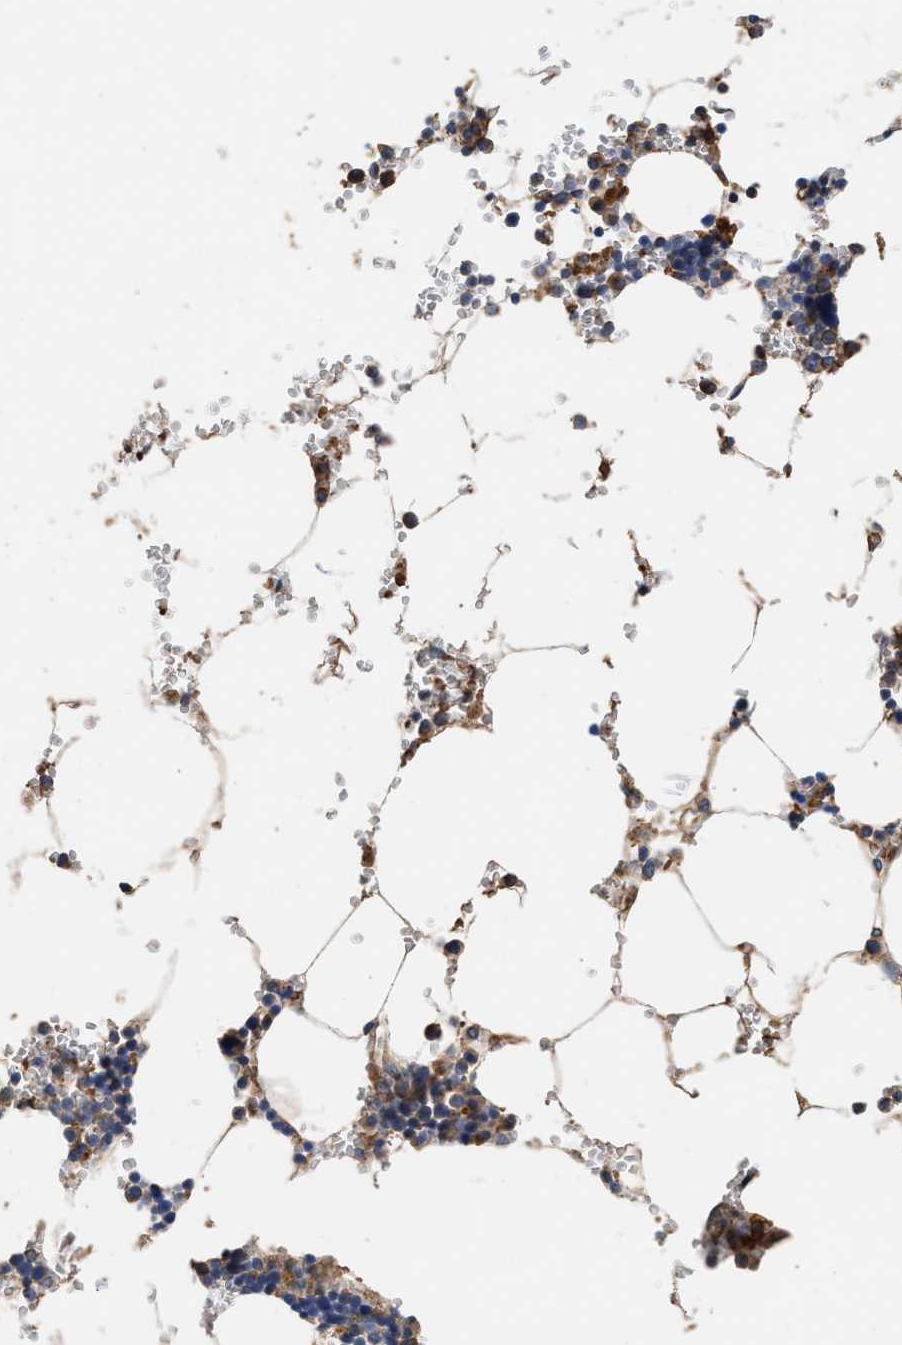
{"staining": {"intensity": "moderate", "quantity": "<25%", "location": "cytoplasmic/membranous"}, "tissue": "bone marrow", "cell_type": "Hematopoietic cells", "image_type": "normal", "snomed": [{"axis": "morphology", "description": "Normal tissue, NOS"}, {"axis": "topography", "description": "Bone marrow"}], "caption": "Protein expression analysis of unremarkable human bone marrow reveals moderate cytoplasmic/membranous staining in approximately <25% of hematopoietic cells.", "gene": "KLB", "patient": {"sex": "male", "age": 70}}